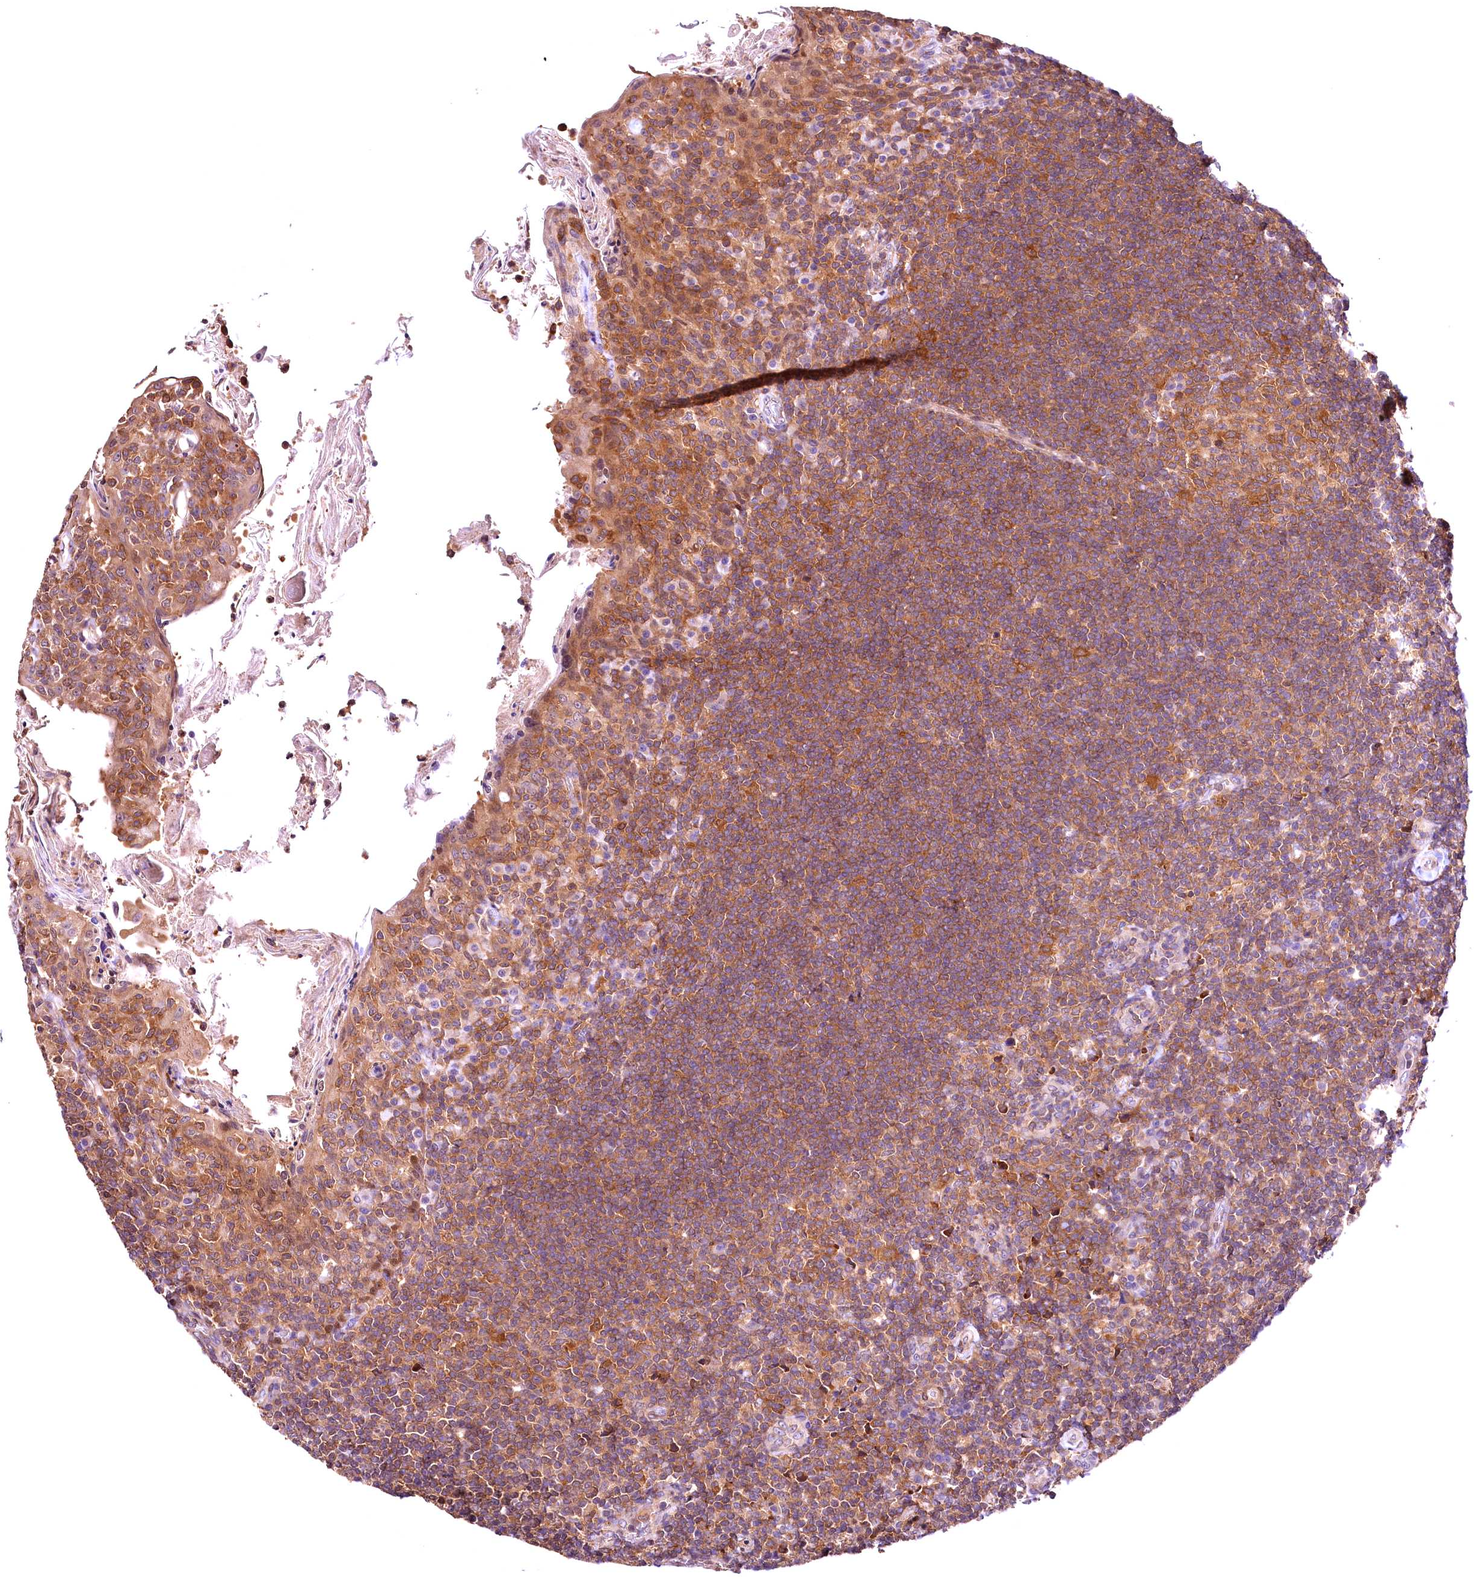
{"staining": {"intensity": "moderate", "quantity": ">75%", "location": "cytoplasmic/membranous"}, "tissue": "tonsil", "cell_type": "Germinal center cells", "image_type": "normal", "snomed": [{"axis": "morphology", "description": "Normal tissue, NOS"}, {"axis": "topography", "description": "Tonsil"}], "caption": "Immunohistochemistry staining of unremarkable tonsil, which exhibits medium levels of moderate cytoplasmic/membranous expression in approximately >75% of germinal center cells indicating moderate cytoplasmic/membranous protein expression. The staining was performed using DAB (brown) for protein detection and nuclei were counterstained in hematoxylin (blue).", "gene": "CHORDC1", "patient": {"sex": "female", "age": 10}}